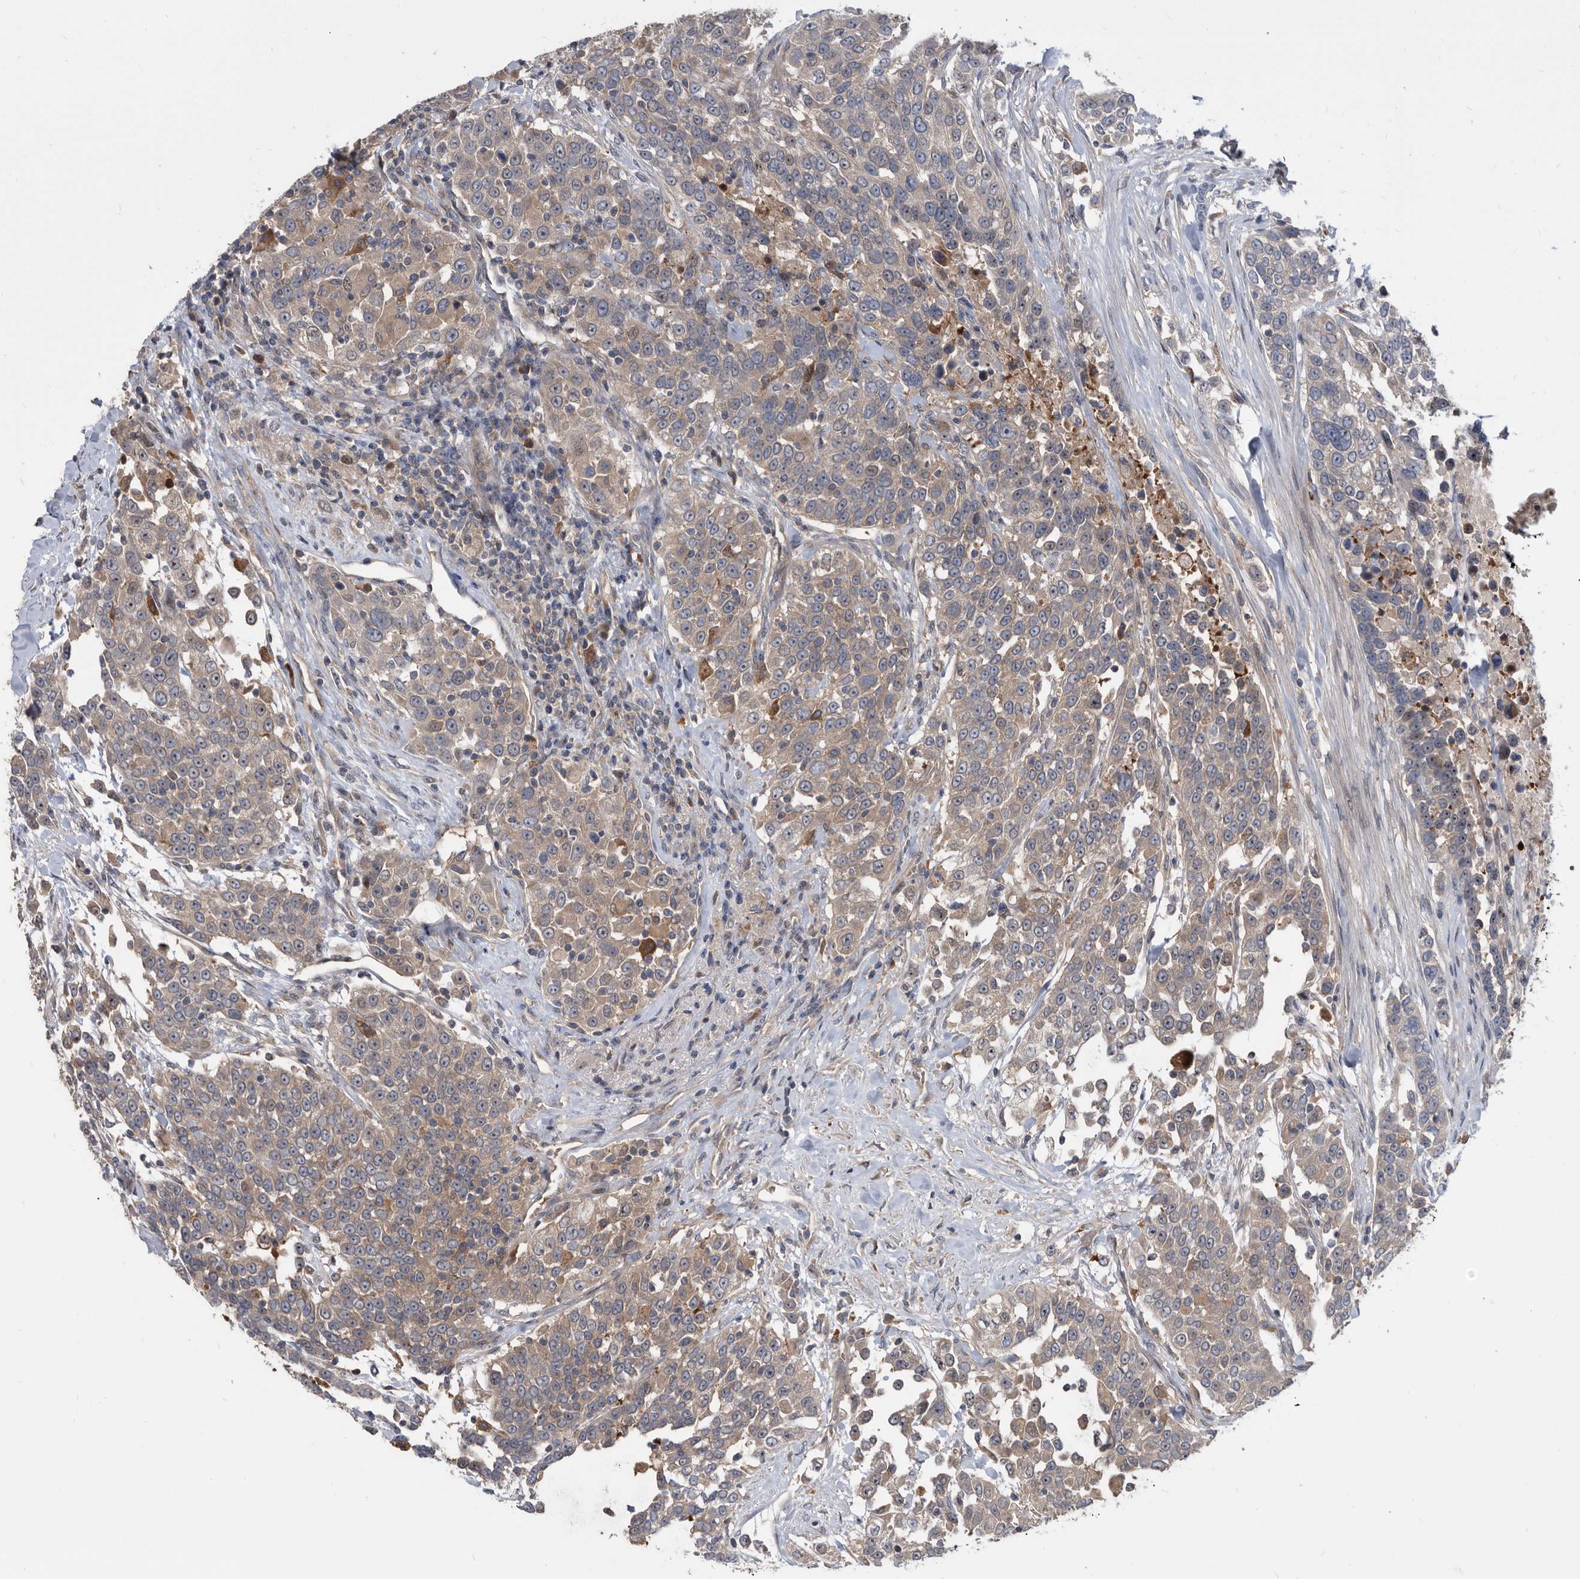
{"staining": {"intensity": "weak", "quantity": "<25%", "location": "cytoplasmic/membranous"}, "tissue": "urothelial cancer", "cell_type": "Tumor cells", "image_type": "cancer", "snomed": [{"axis": "morphology", "description": "Urothelial carcinoma, High grade"}, {"axis": "topography", "description": "Urinary bladder"}], "caption": "IHC histopathology image of high-grade urothelial carcinoma stained for a protein (brown), which exhibits no expression in tumor cells. (DAB immunohistochemistry (IHC), high magnification).", "gene": "APEH", "patient": {"sex": "female", "age": 80}}